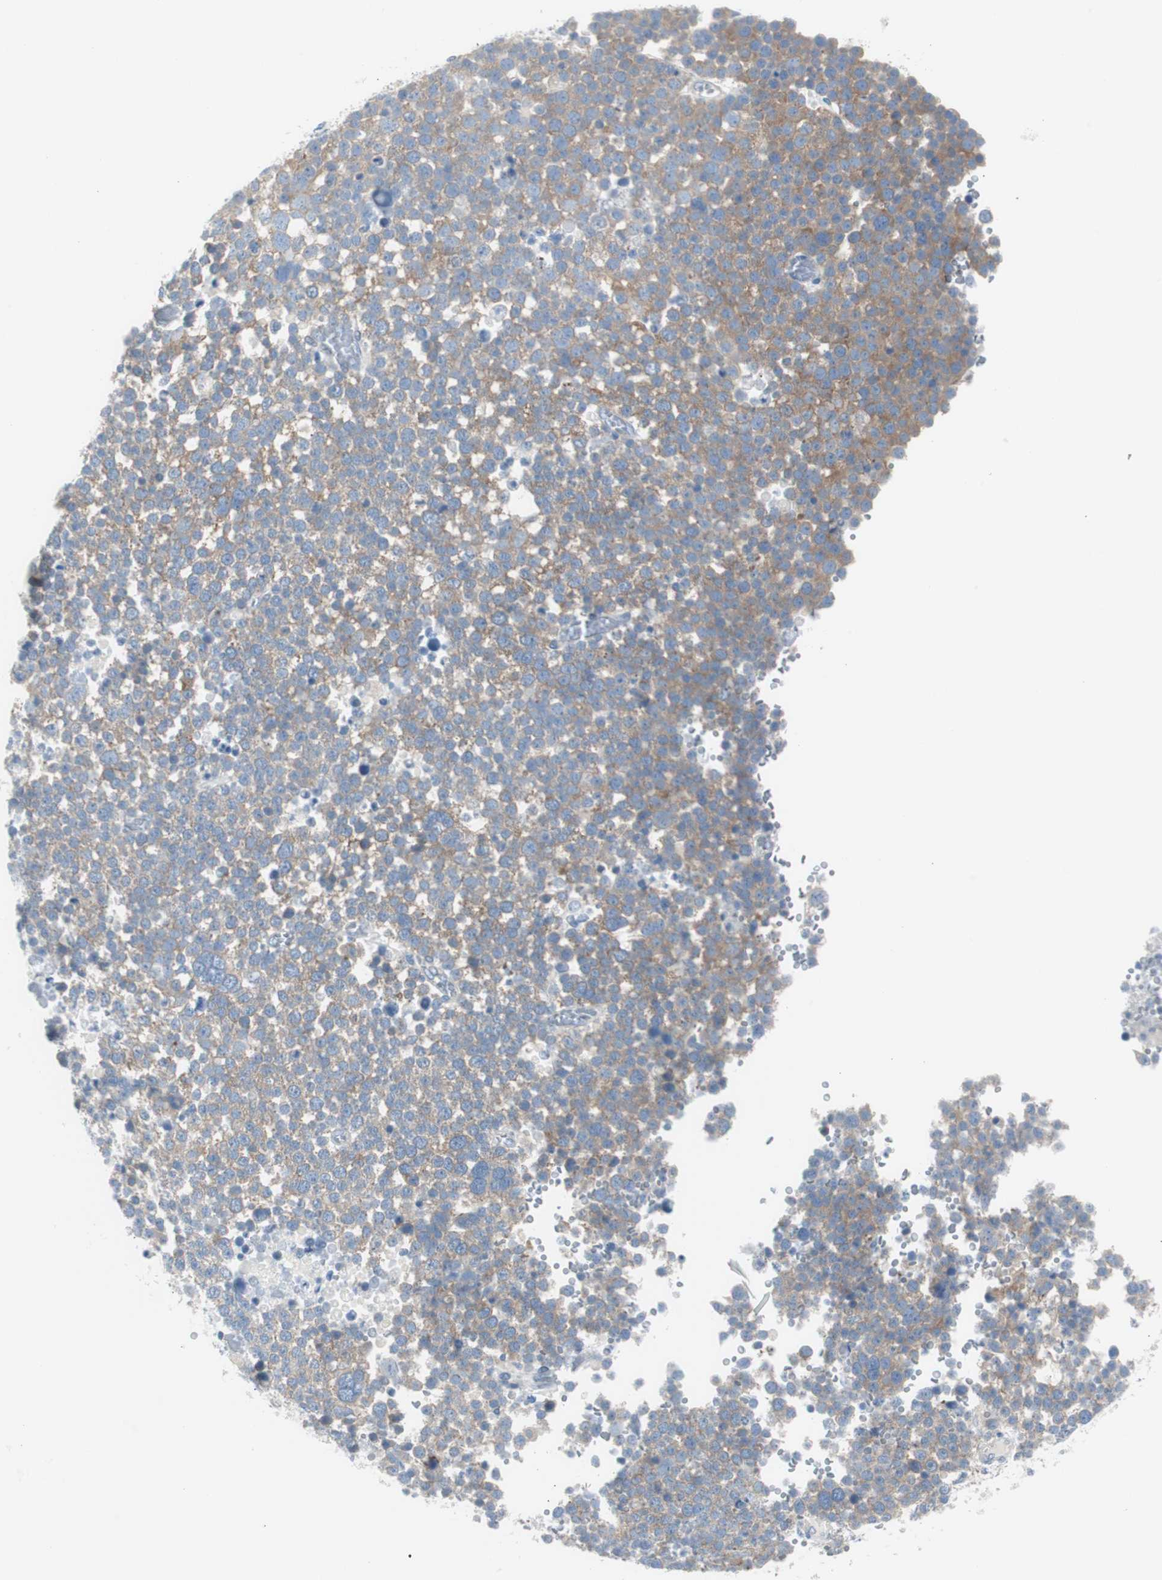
{"staining": {"intensity": "weak", "quantity": ">75%", "location": "cytoplasmic/membranous"}, "tissue": "testis cancer", "cell_type": "Tumor cells", "image_type": "cancer", "snomed": [{"axis": "morphology", "description": "Seminoma, NOS"}, {"axis": "topography", "description": "Testis"}], "caption": "An image showing weak cytoplasmic/membranous expression in about >75% of tumor cells in testis seminoma, as visualized by brown immunohistochemical staining.", "gene": "RPS12", "patient": {"sex": "male", "age": 71}}